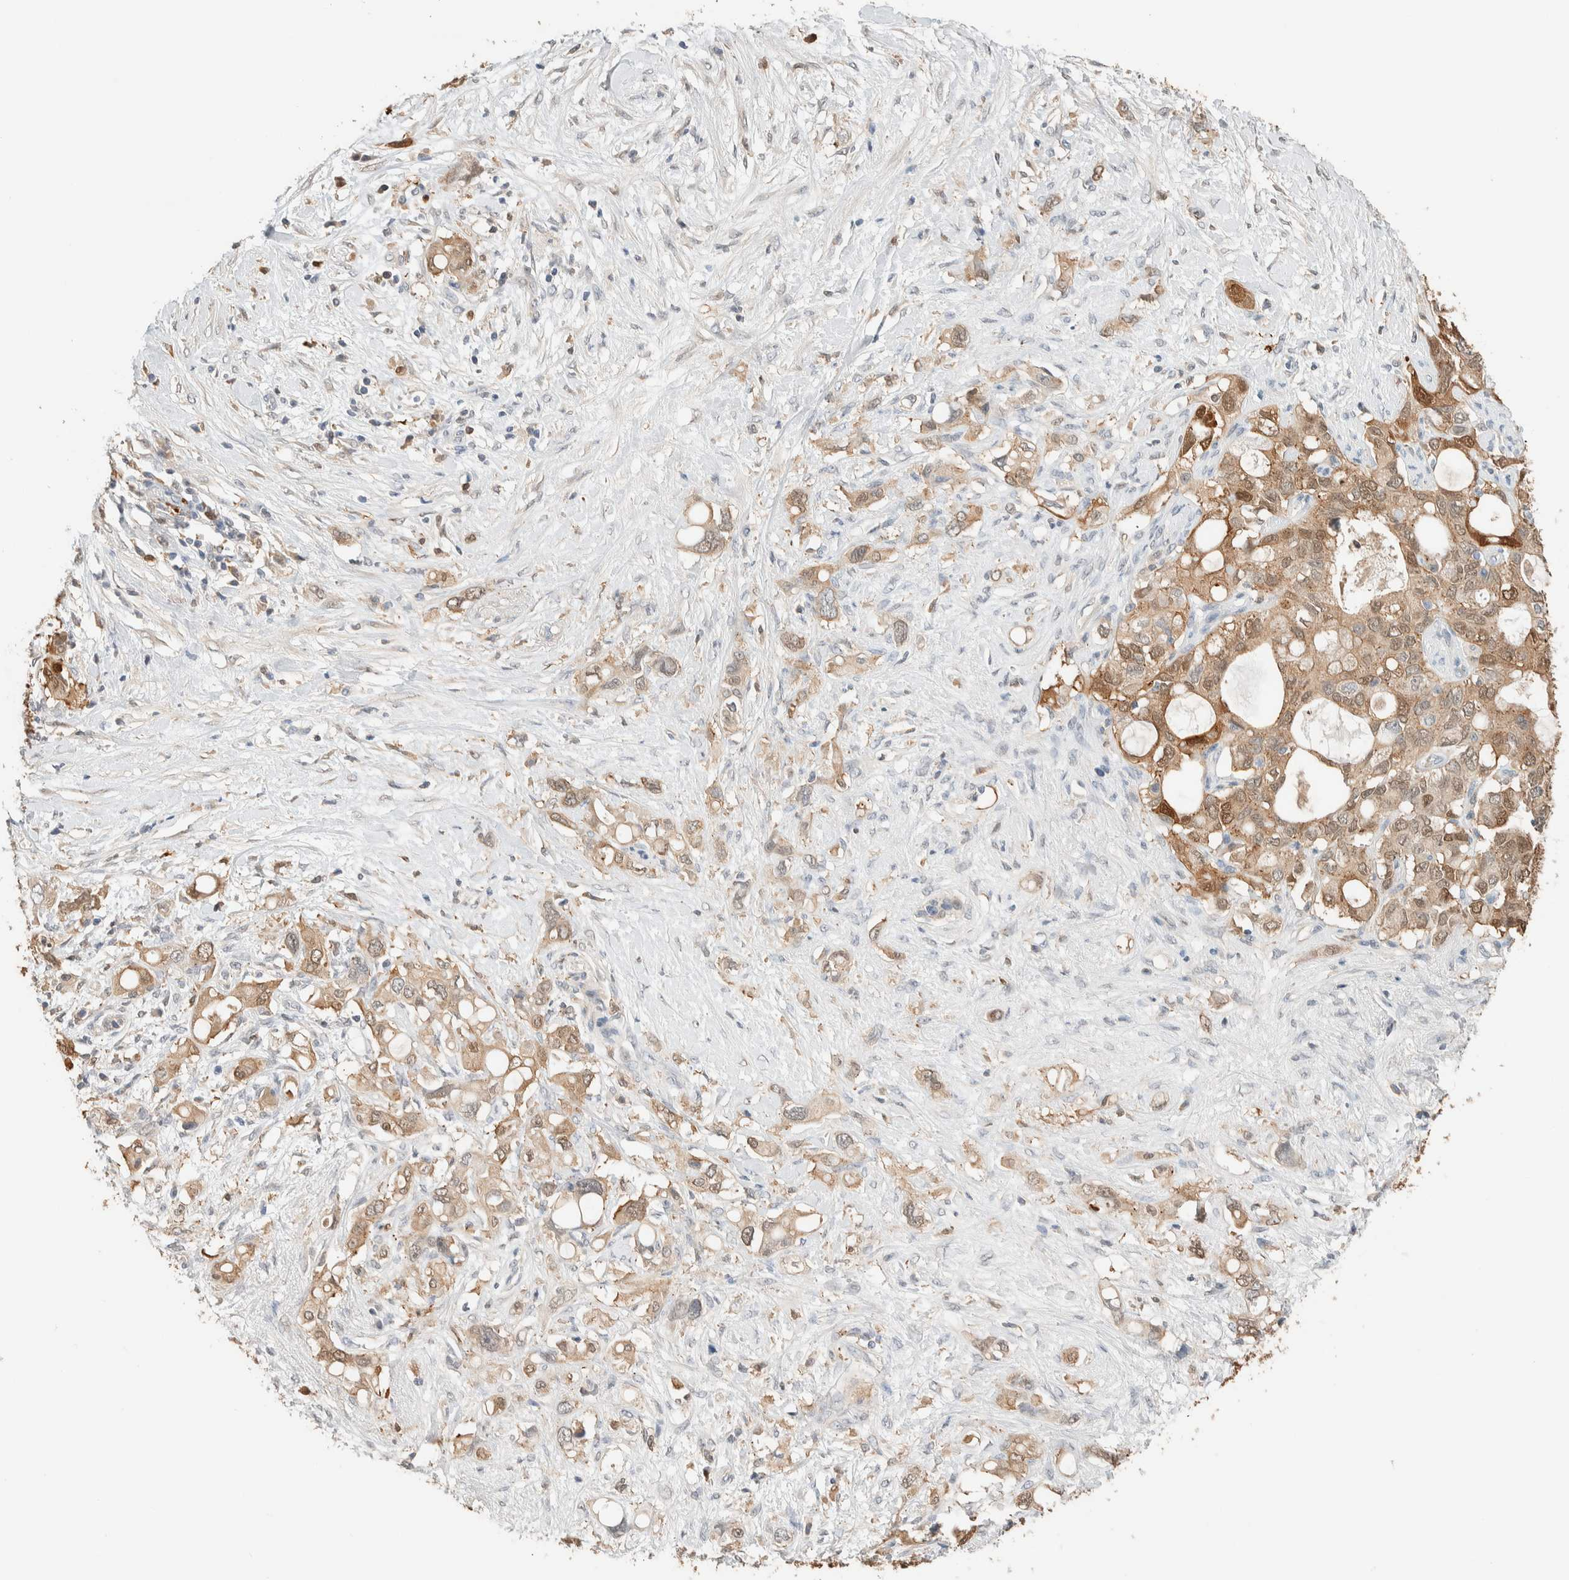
{"staining": {"intensity": "moderate", "quantity": ">75%", "location": "cytoplasmic/membranous,nuclear"}, "tissue": "pancreatic cancer", "cell_type": "Tumor cells", "image_type": "cancer", "snomed": [{"axis": "morphology", "description": "Adenocarcinoma, NOS"}, {"axis": "topography", "description": "Pancreas"}], "caption": "This is a histology image of immunohistochemistry (IHC) staining of adenocarcinoma (pancreatic), which shows moderate staining in the cytoplasmic/membranous and nuclear of tumor cells.", "gene": "SETD4", "patient": {"sex": "female", "age": 56}}